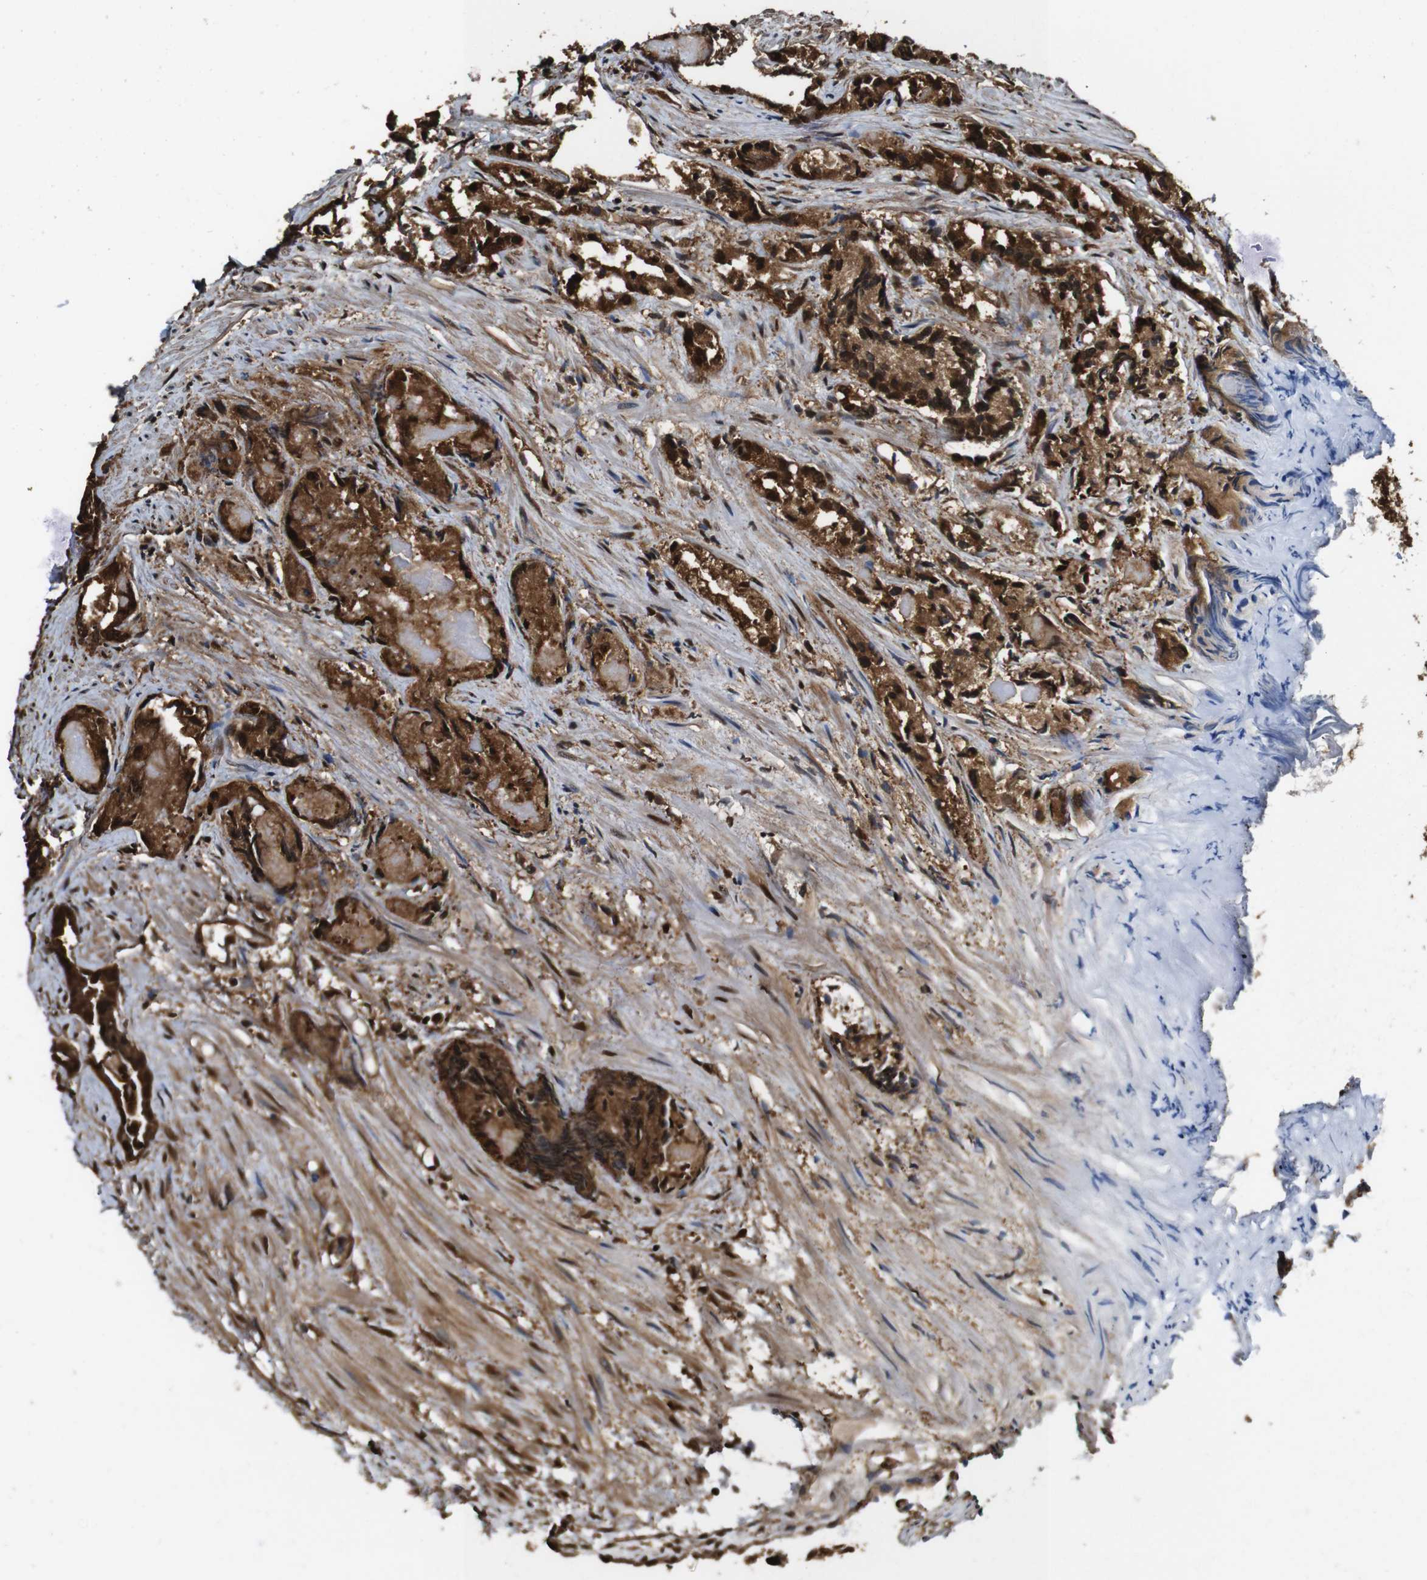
{"staining": {"intensity": "strong", "quantity": ">75%", "location": "cytoplasmic/membranous,nuclear"}, "tissue": "prostate cancer", "cell_type": "Tumor cells", "image_type": "cancer", "snomed": [{"axis": "morphology", "description": "Adenocarcinoma, Low grade"}, {"axis": "topography", "description": "Prostate"}], "caption": "Approximately >75% of tumor cells in prostate cancer (low-grade adenocarcinoma) show strong cytoplasmic/membranous and nuclear protein positivity as visualized by brown immunohistochemical staining.", "gene": "VCP", "patient": {"sex": "male", "age": 72}}